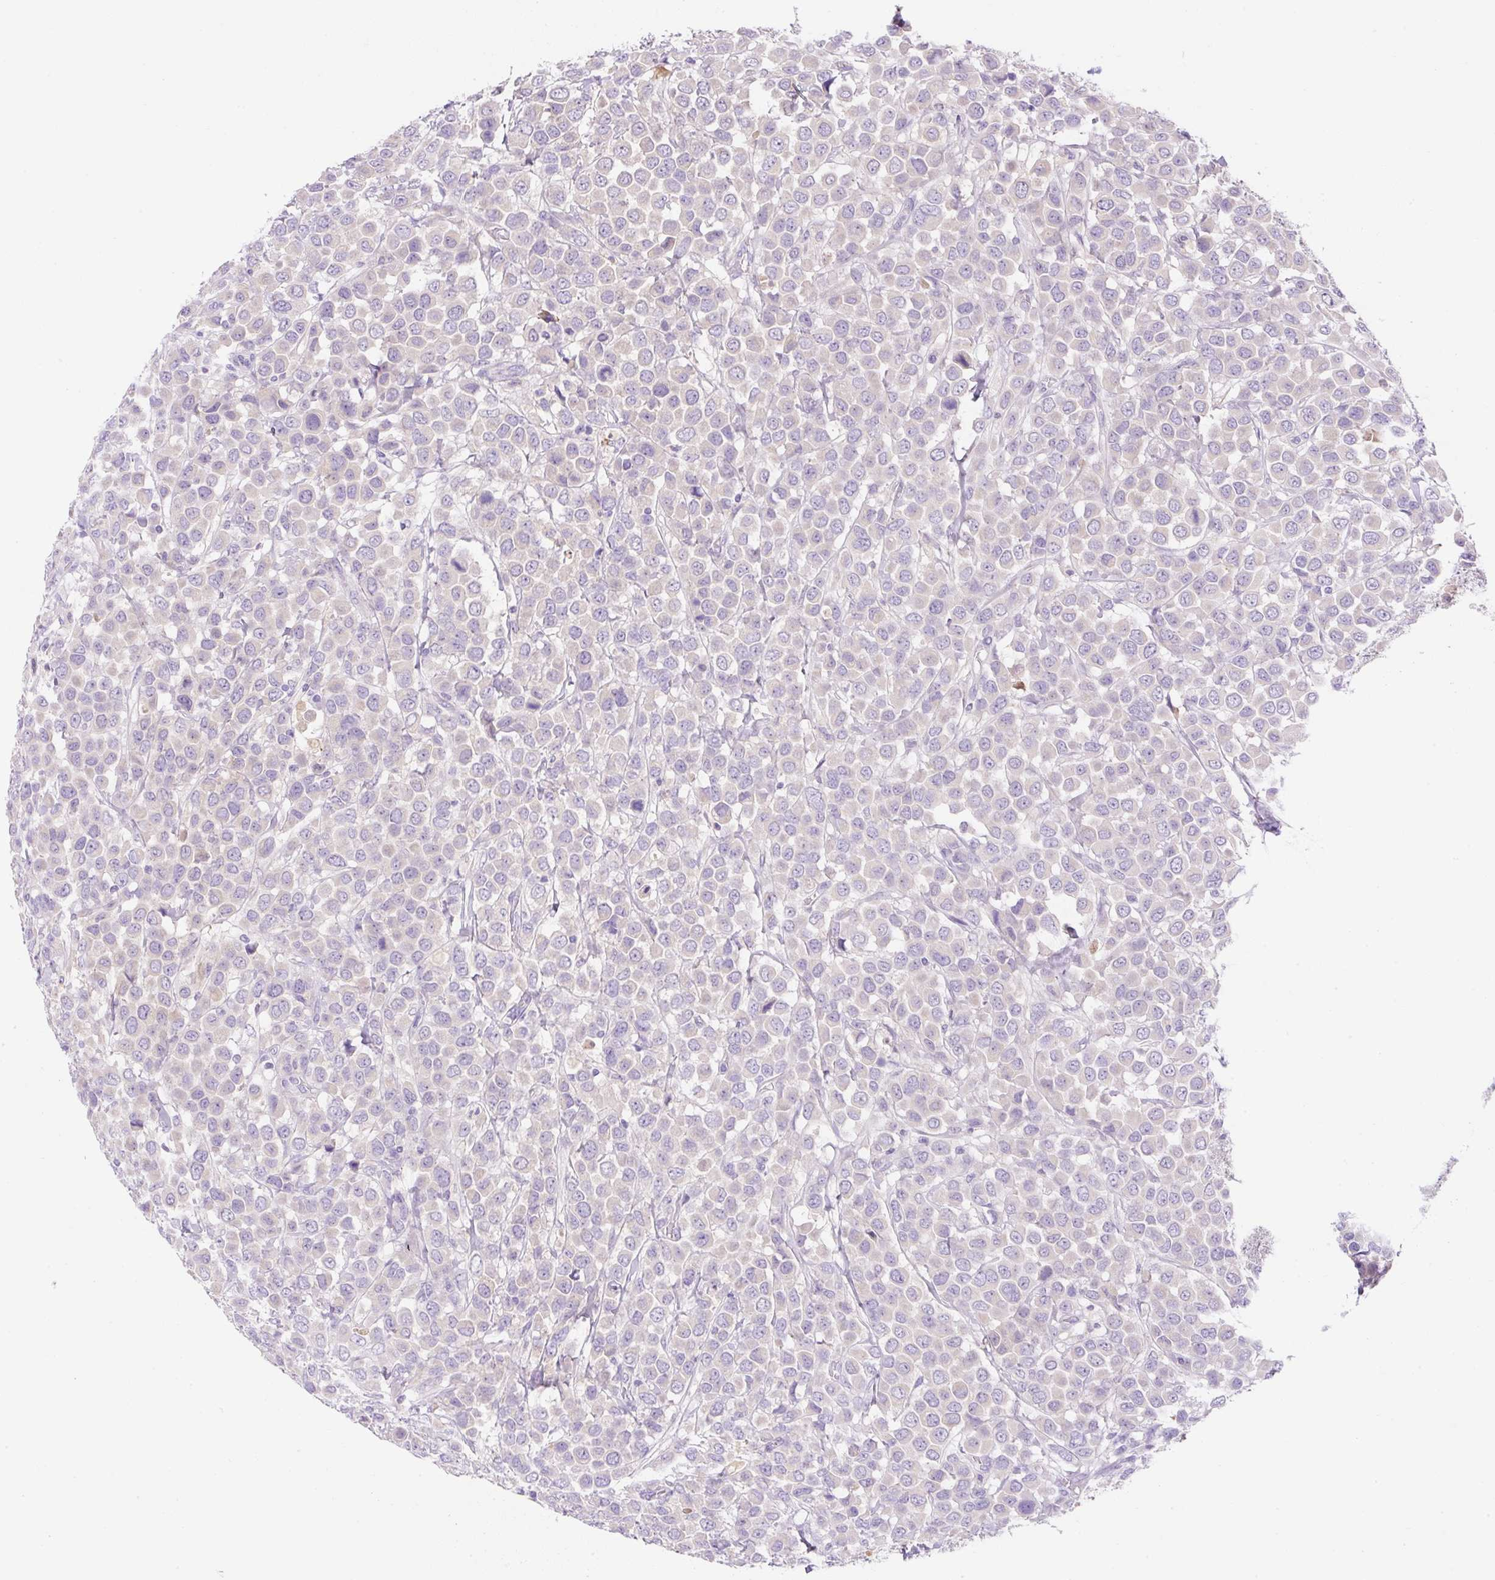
{"staining": {"intensity": "negative", "quantity": "none", "location": "none"}, "tissue": "breast cancer", "cell_type": "Tumor cells", "image_type": "cancer", "snomed": [{"axis": "morphology", "description": "Duct carcinoma"}, {"axis": "topography", "description": "Breast"}], "caption": "A photomicrograph of breast invasive ductal carcinoma stained for a protein reveals no brown staining in tumor cells. (DAB immunohistochemistry (IHC), high magnification).", "gene": "NDST3", "patient": {"sex": "female", "age": 61}}